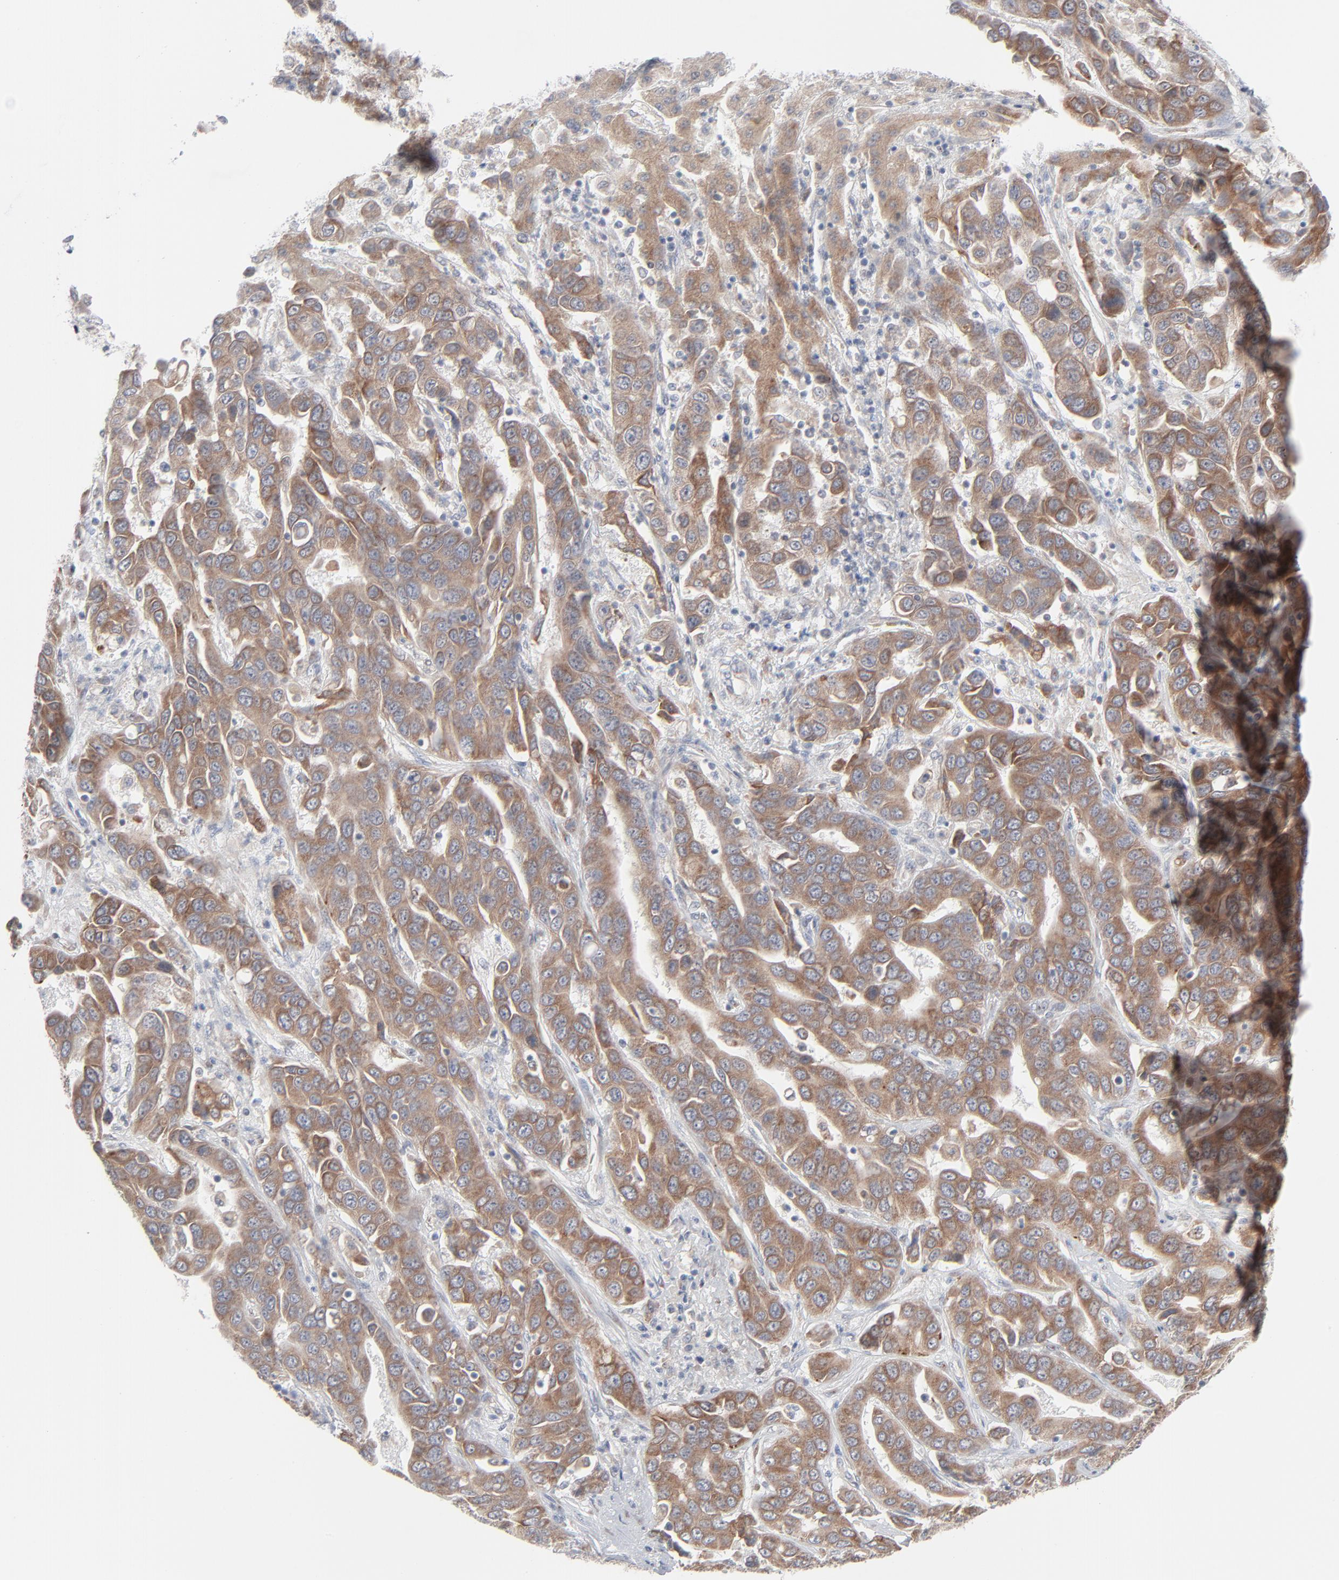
{"staining": {"intensity": "moderate", "quantity": ">75%", "location": "cytoplasmic/membranous"}, "tissue": "liver cancer", "cell_type": "Tumor cells", "image_type": "cancer", "snomed": [{"axis": "morphology", "description": "Cholangiocarcinoma"}, {"axis": "topography", "description": "Liver"}], "caption": "Liver cholangiocarcinoma stained for a protein displays moderate cytoplasmic/membranous positivity in tumor cells.", "gene": "KDSR", "patient": {"sex": "female", "age": 52}}